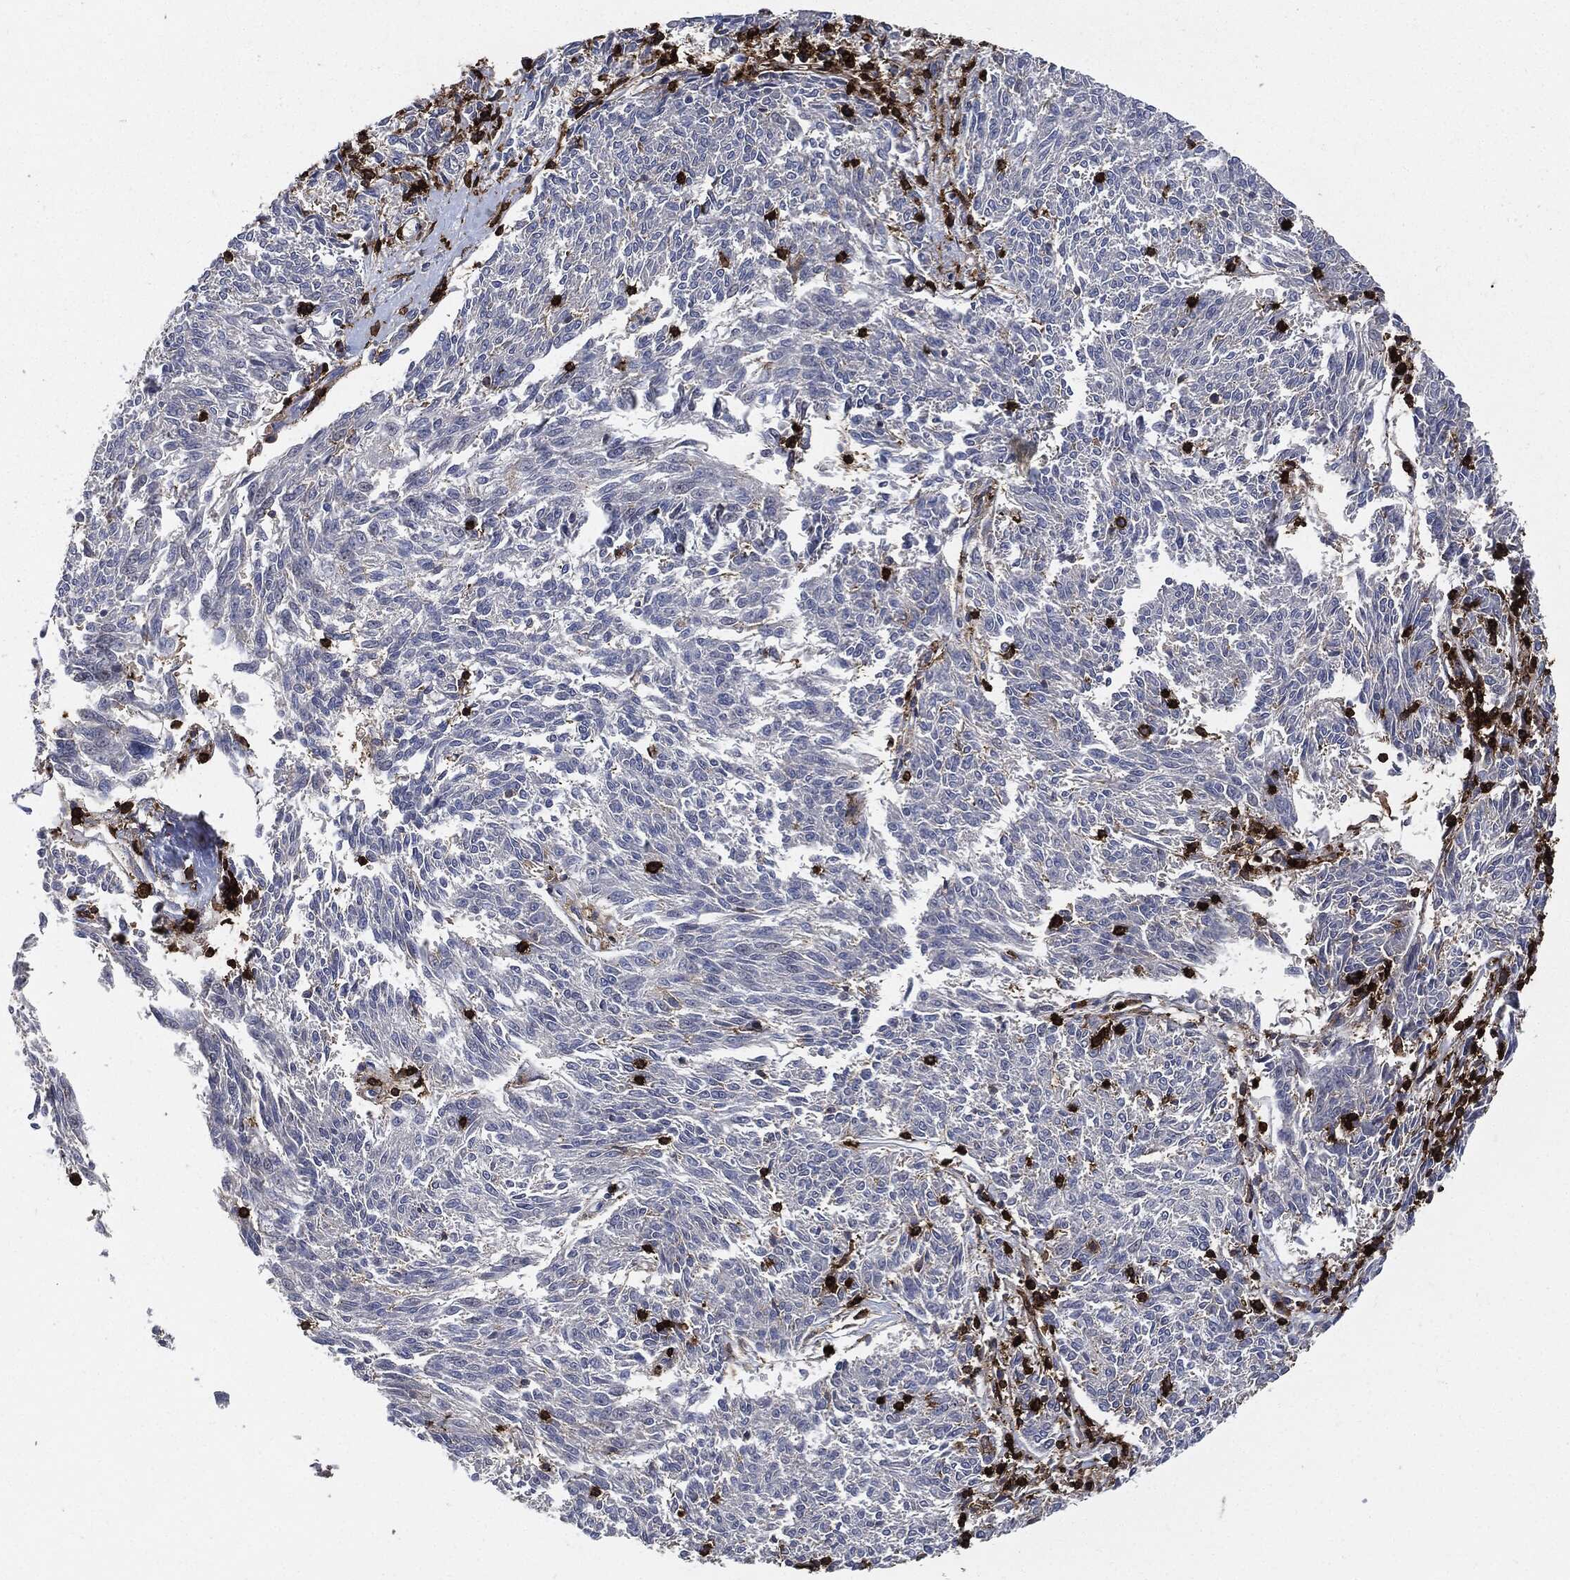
{"staining": {"intensity": "negative", "quantity": "none", "location": "none"}, "tissue": "melanoma", "cell_type": "Tumor cells", "image_type": "cancer", "snomed": [{"axis": "morphology", "description": "Malignant melanoma, NOS"}, {"axis": "topography", "description": "Skin"}], "caption": "There is no significant positivity in tumor cells of malignant melanoma.", "gene": "PTPRC", "patient": {"sex": "female", "age": 72}}